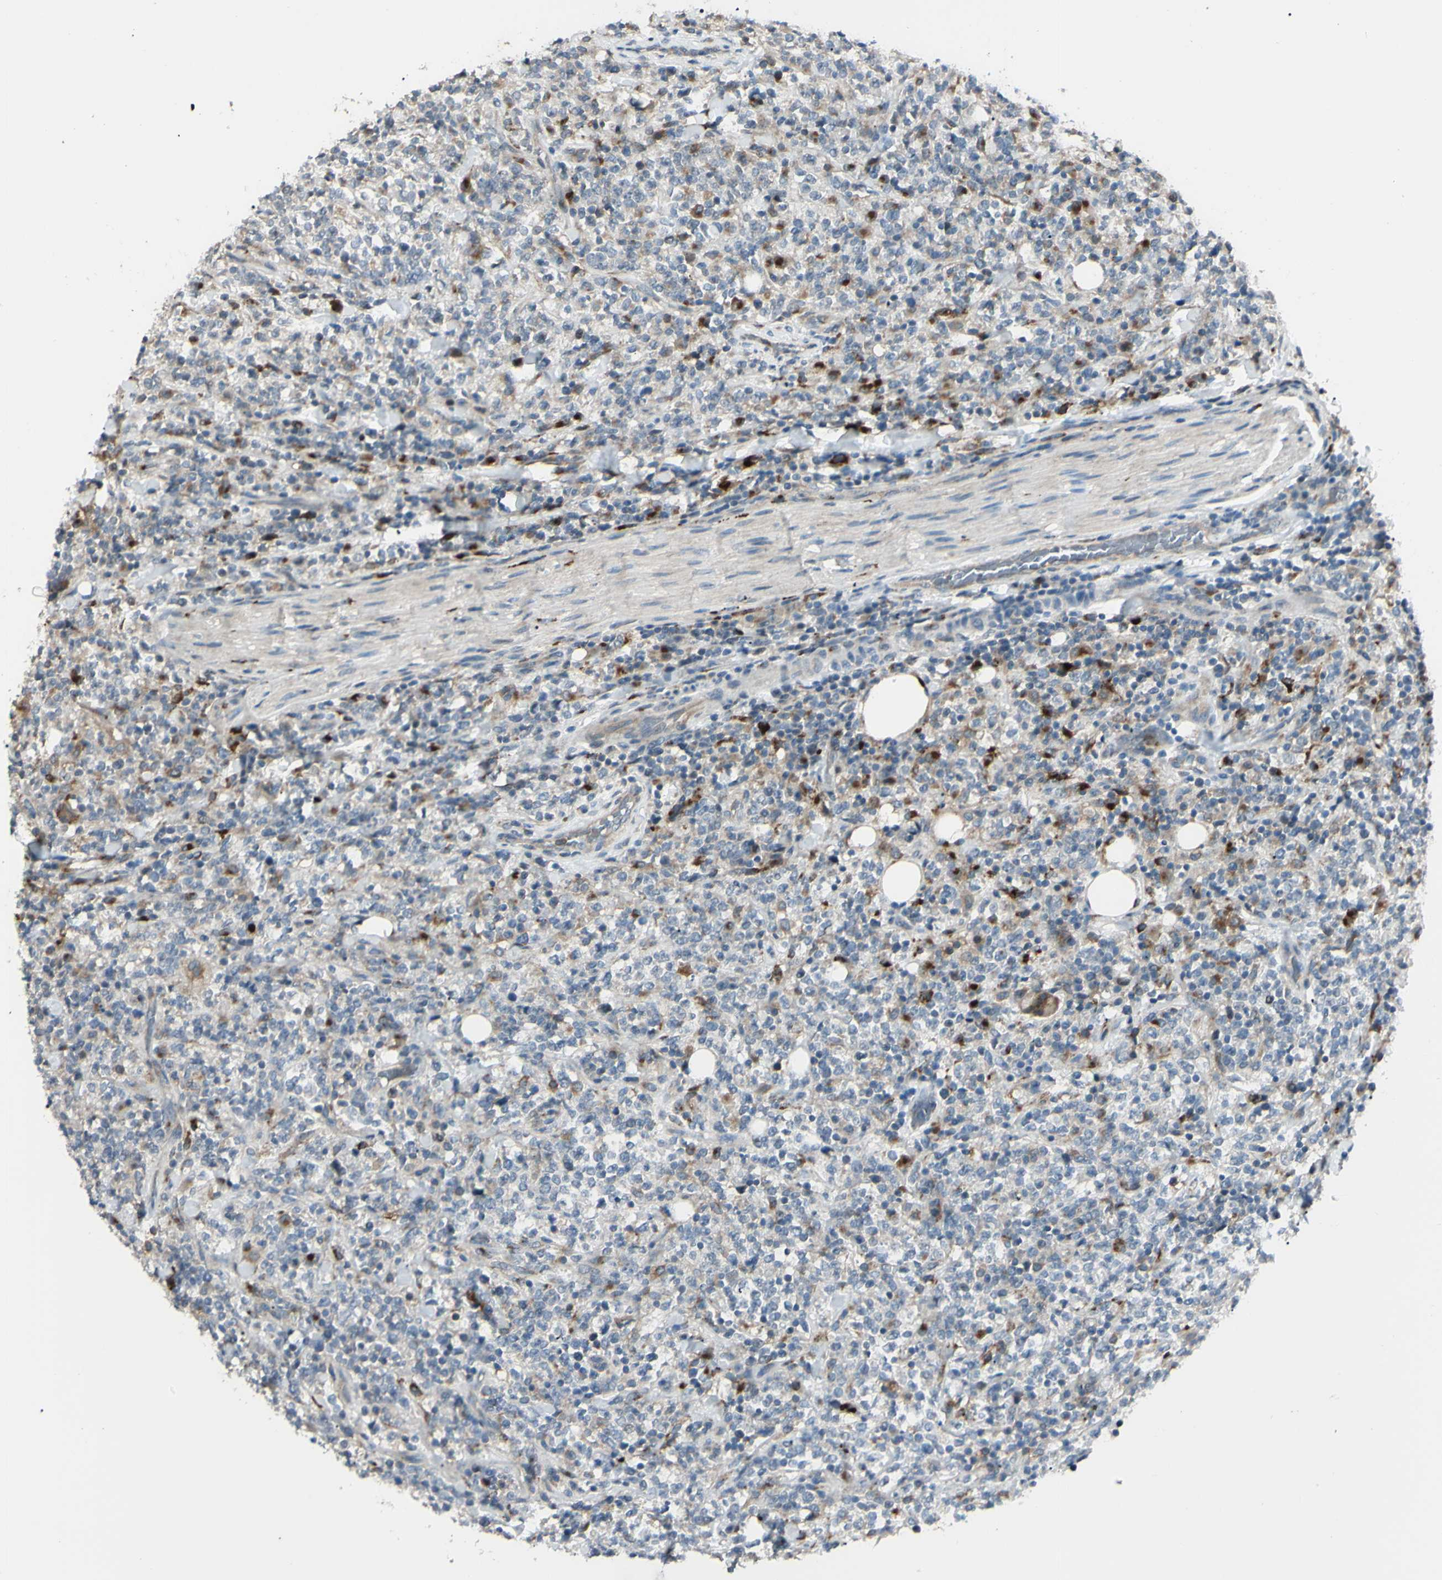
{"staining": {"intensity": "negative", "quantity": "none", "location": "none"}, "tissue": "lymphoma", "cell_type": "Tumor cells", "image_type": "cancer", "snomed": [{"axis": "morphology", "description": "Malignant lymphoma, non-Hodgkin's type, High grade"}, {"axis": "topography", "description": "Soft tissue"}], "caption": "Histopathology image shows no protein positivity in tumor cells of high-grade malignant lymphoma, non-Hodgkin's type tissue. Brightfield microscopy of immunohistochemistry (IHC) stained with DAB (3,3'-diaminobenzidine) (brown) and hematoxylin (blue), captured at high magnification.", "gene": "LMTK2", "patient": {"sex": "male", "age": 18}}